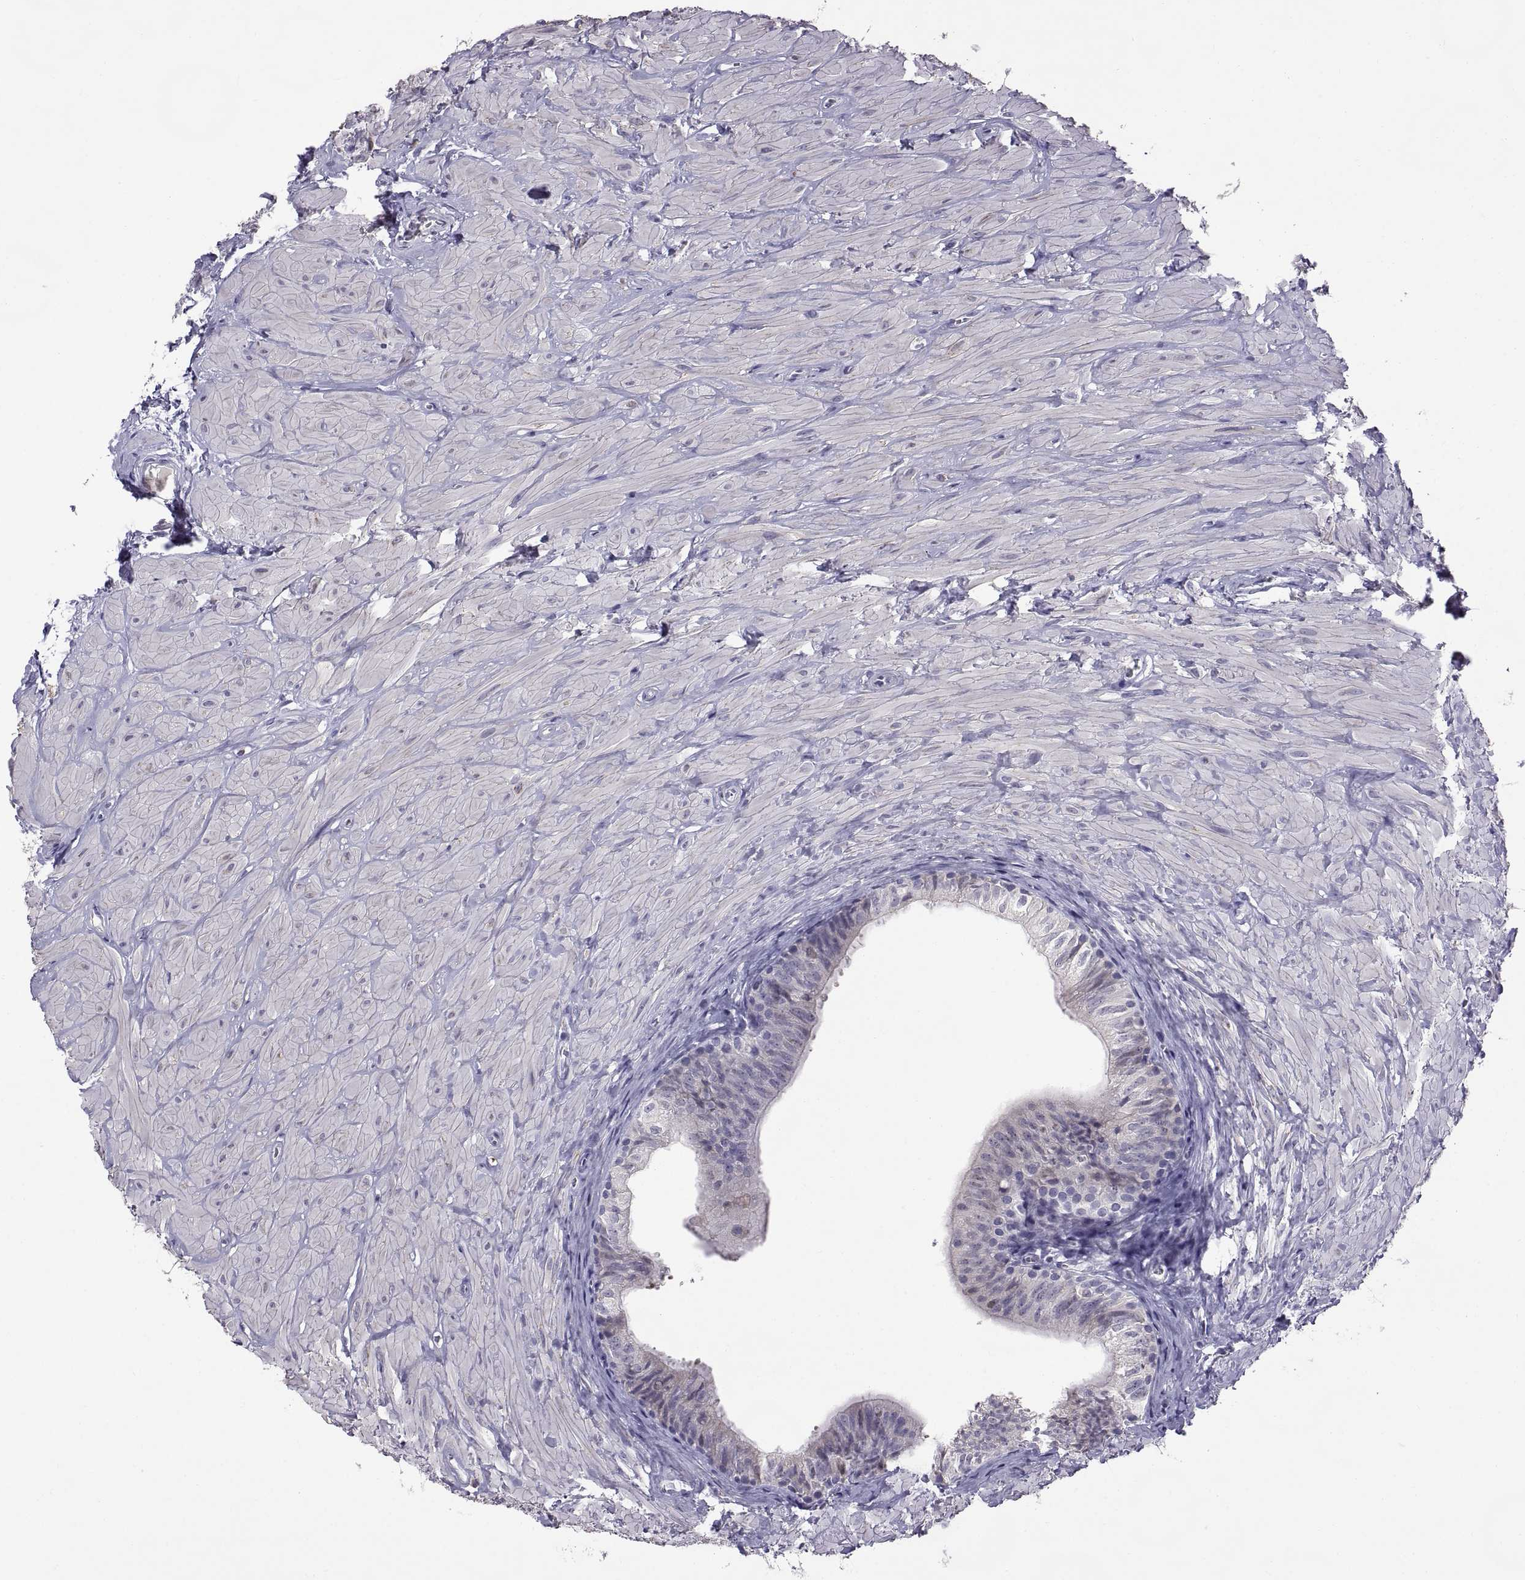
{"staining": {"intensity": "negative", "quantity": "none", "location": "none"}, "tissue": "epididymis", "cell_type": "Glandular cells", "image_type": "normal", "snomed": [{"axis": "morphology", "description": "Normal tissue, NOS"}, {"axis": "topography", "description": "Epididymis"}, {"axis": "topography", "description": "Vas deferens"}], "caption": "Micrograph shows no protein positivity in glandular cells of benign epididymis. Brightfield microscopy of IHC stained with DAB (3,3'-diaminobenzidine) (brown) and hematoxylin (blue), captured at high magnification.", "gene": "MAGEB18", "patient": {"sex": "male", "age": 23}}